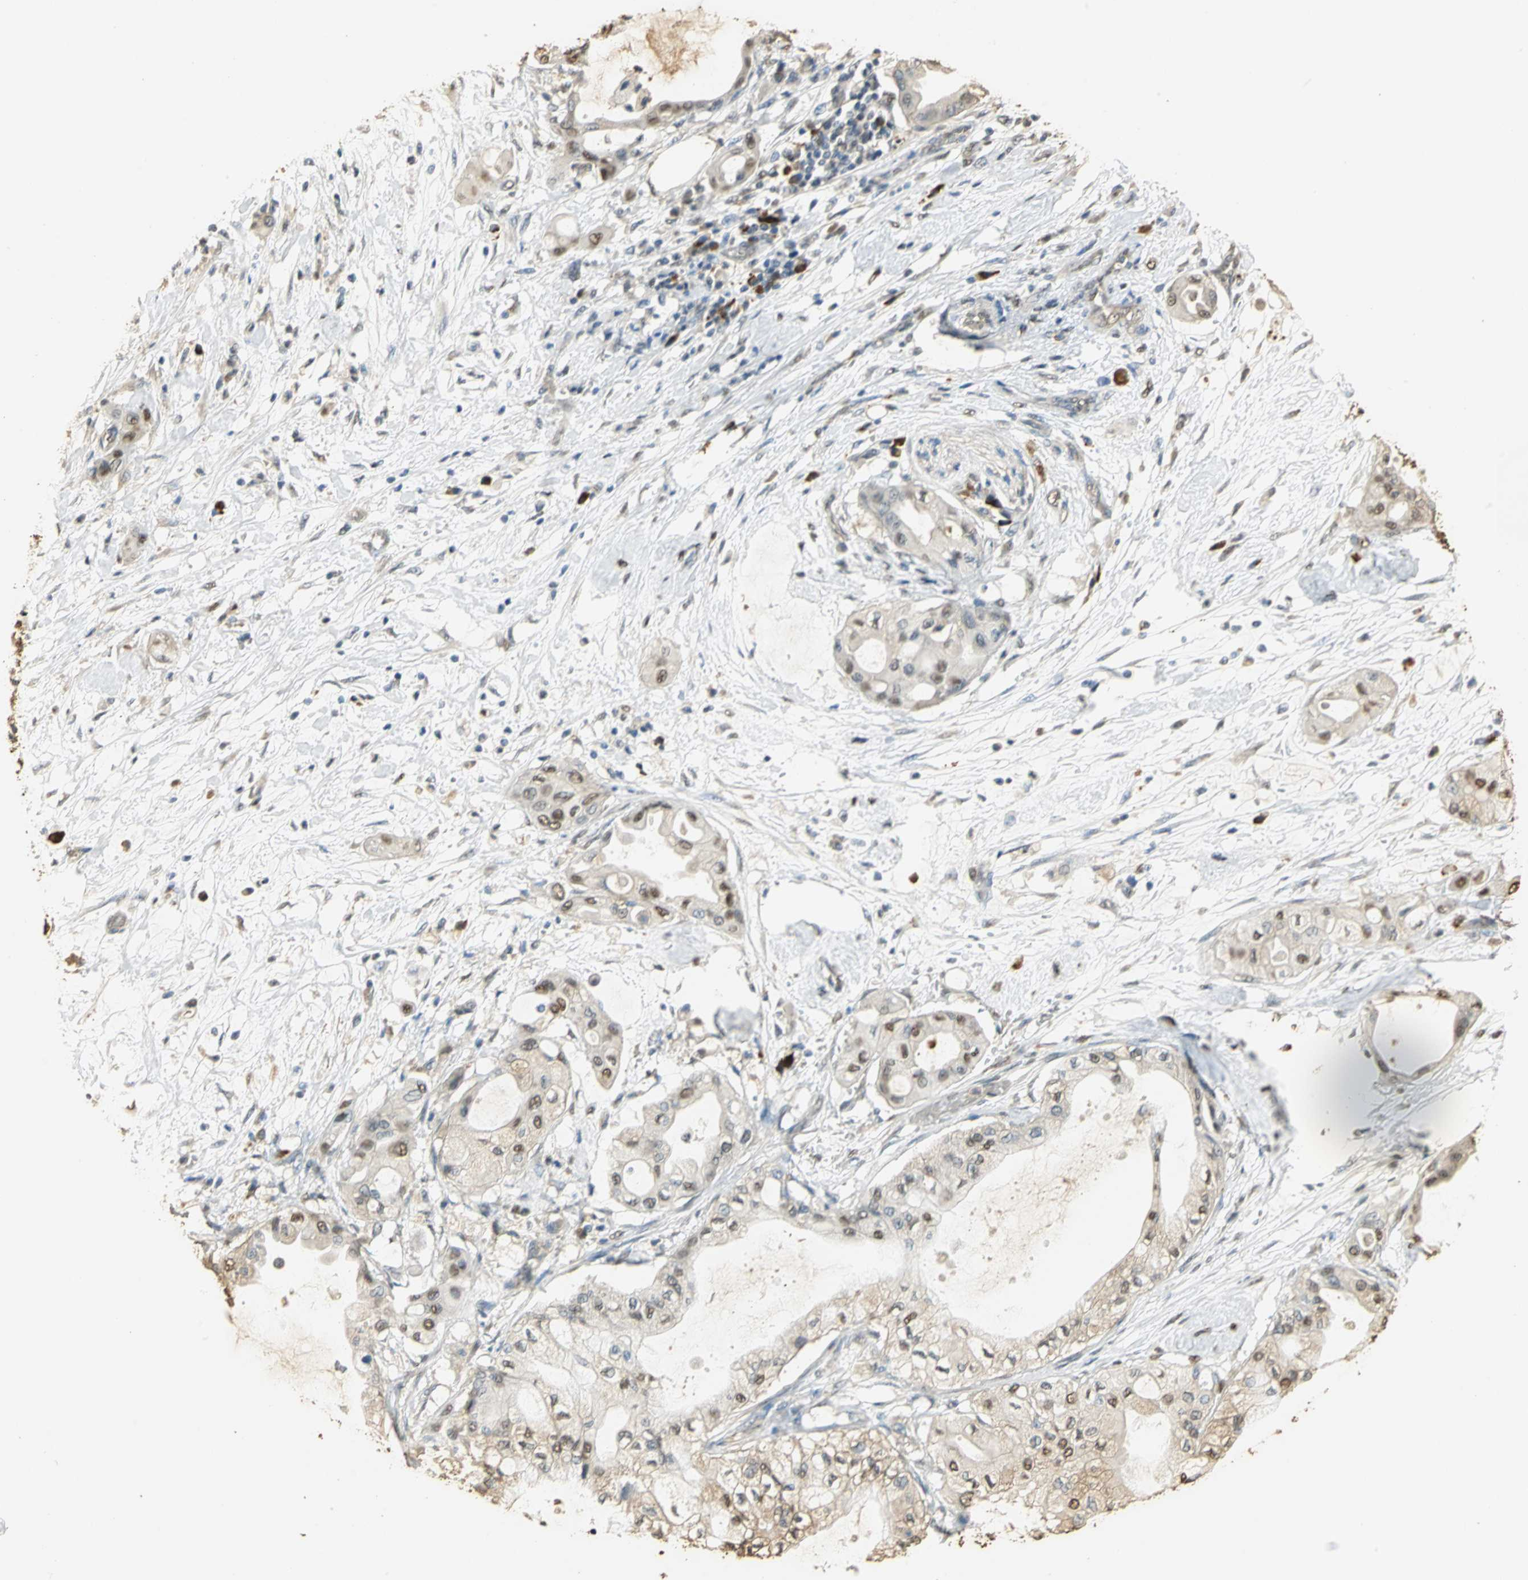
{"staining": {"intensity": "weak", "quantity": ">75%", "location": "cytoplasmic/membranous"}, "tissue": "pancreatic cancer", "cell_type": "Tumor cells", "image_type": "cancer", "snomed": [{"axis": "morphology", "description": "Adenocarcinoma, NOS"}, {"axis": "morphology", "description": "Adenocarcinoma, metastatic, NOS"}, {"axis": "topography", "description": "Lymph node"}, {"axis": "topography", "description": "Pancreas"}, {"axis": "topography", "description": "Duodenum"}], "caption": "Protein analysis of adenocarcinoma (pancreatic) tissue displays weak cytoplasmic/membranous expression in approximately >75% of tumor cells.", "gene": "GAPDH", "patient": {"sex": "female", "age": 64}}